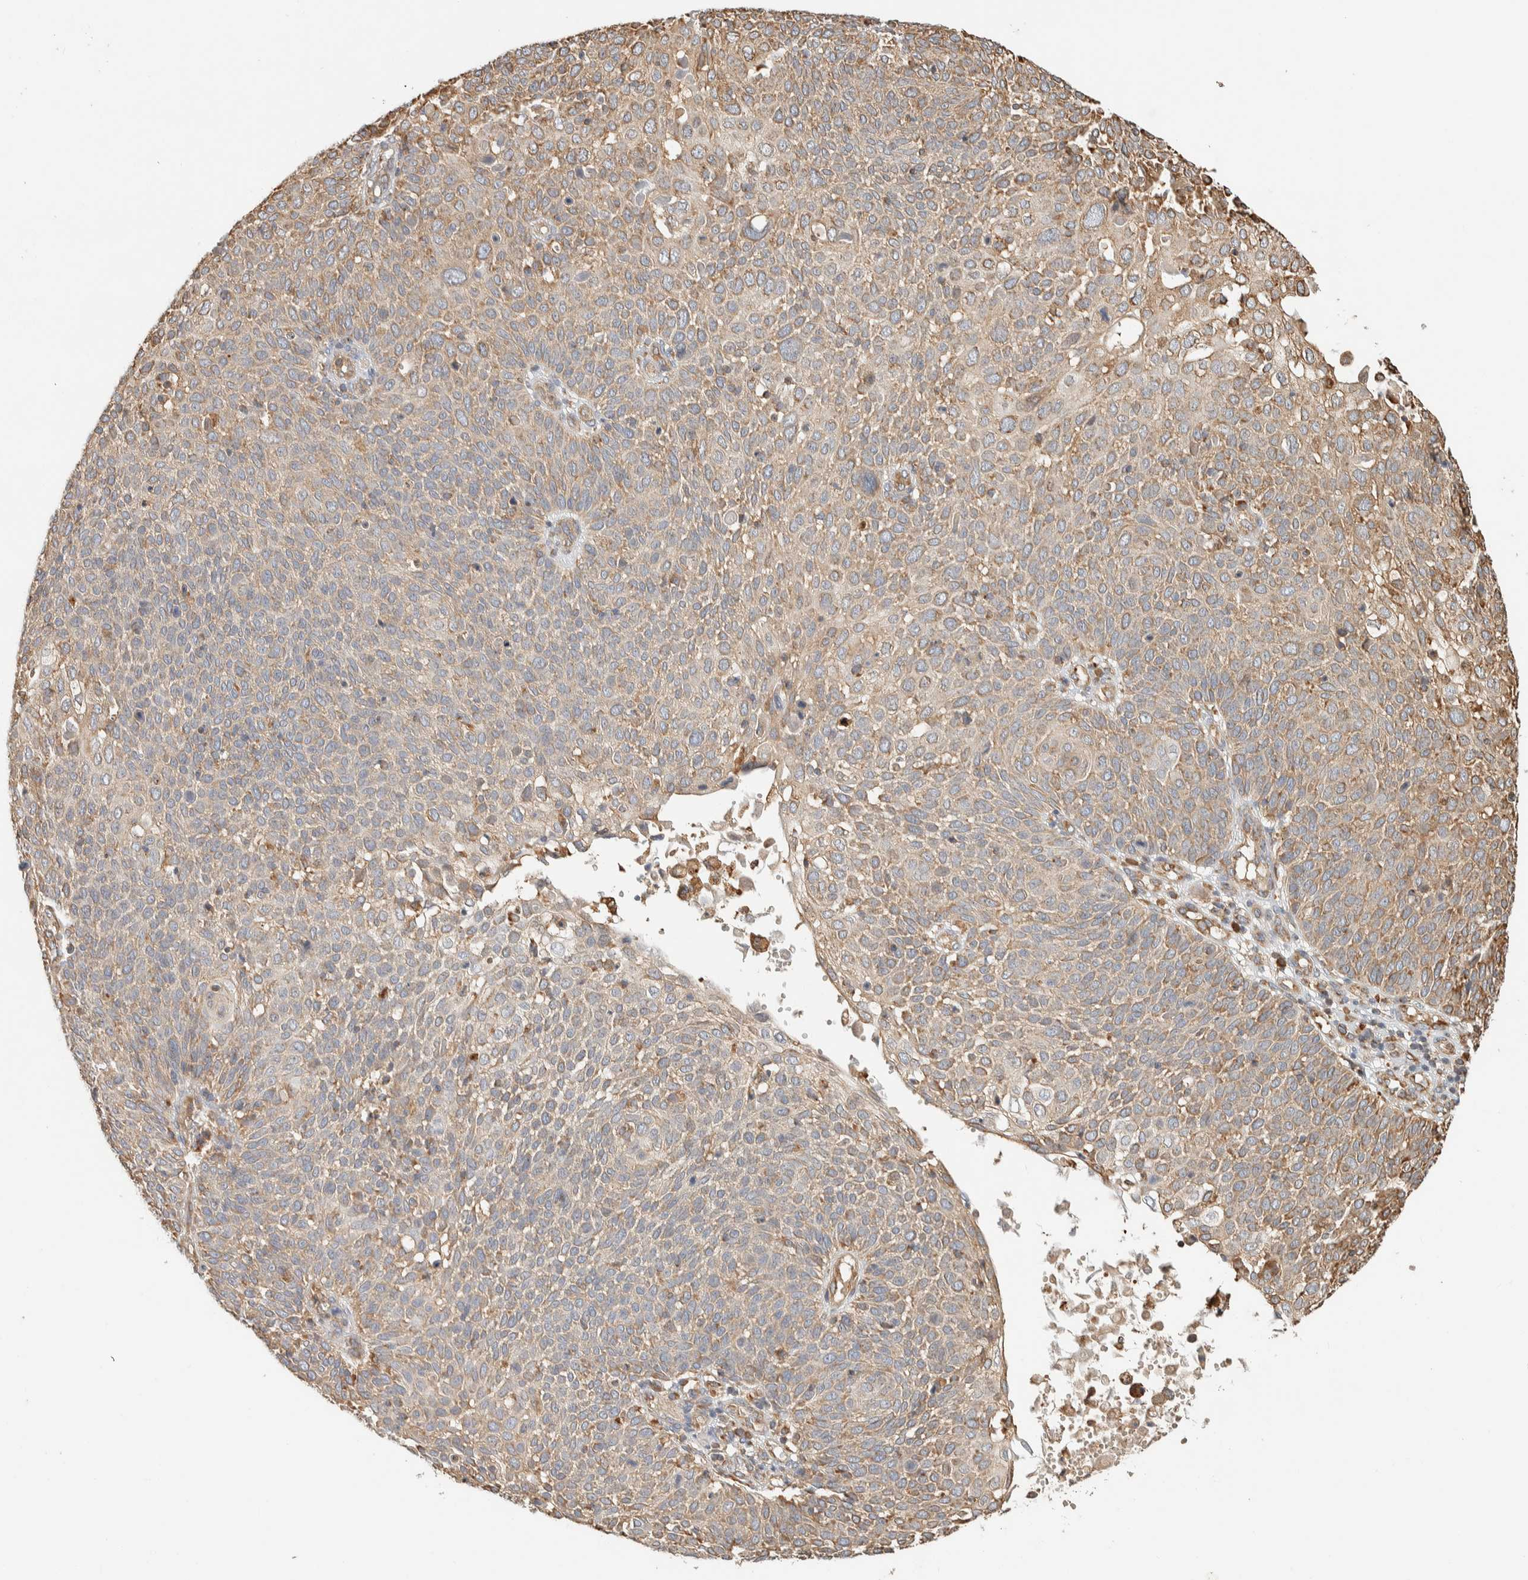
{"staining": {"intensity": "weak", "quantity": "25%-75%", "location": "cytoplasmic/membranous"}, "tissue": "cervical cancer", "cell_type": "Tumor cells", "image_type": "cancer", "snomed": [{"axis": "morphology", "description": "Squamous cell carcinoma, NOS"}, {"axis": "topography", "description": "Cervix"}], "caption": "A photomicrograph of cervical squamous cell carcinoma stained for a protein reveals weak cytoplasmic/membranous brown staining in tumor cells. (DAB IHC with brightfield microscopy, high magnification).", "gene": "RAB11FIP1", "patient": {"sex": "female", "age": 74}}